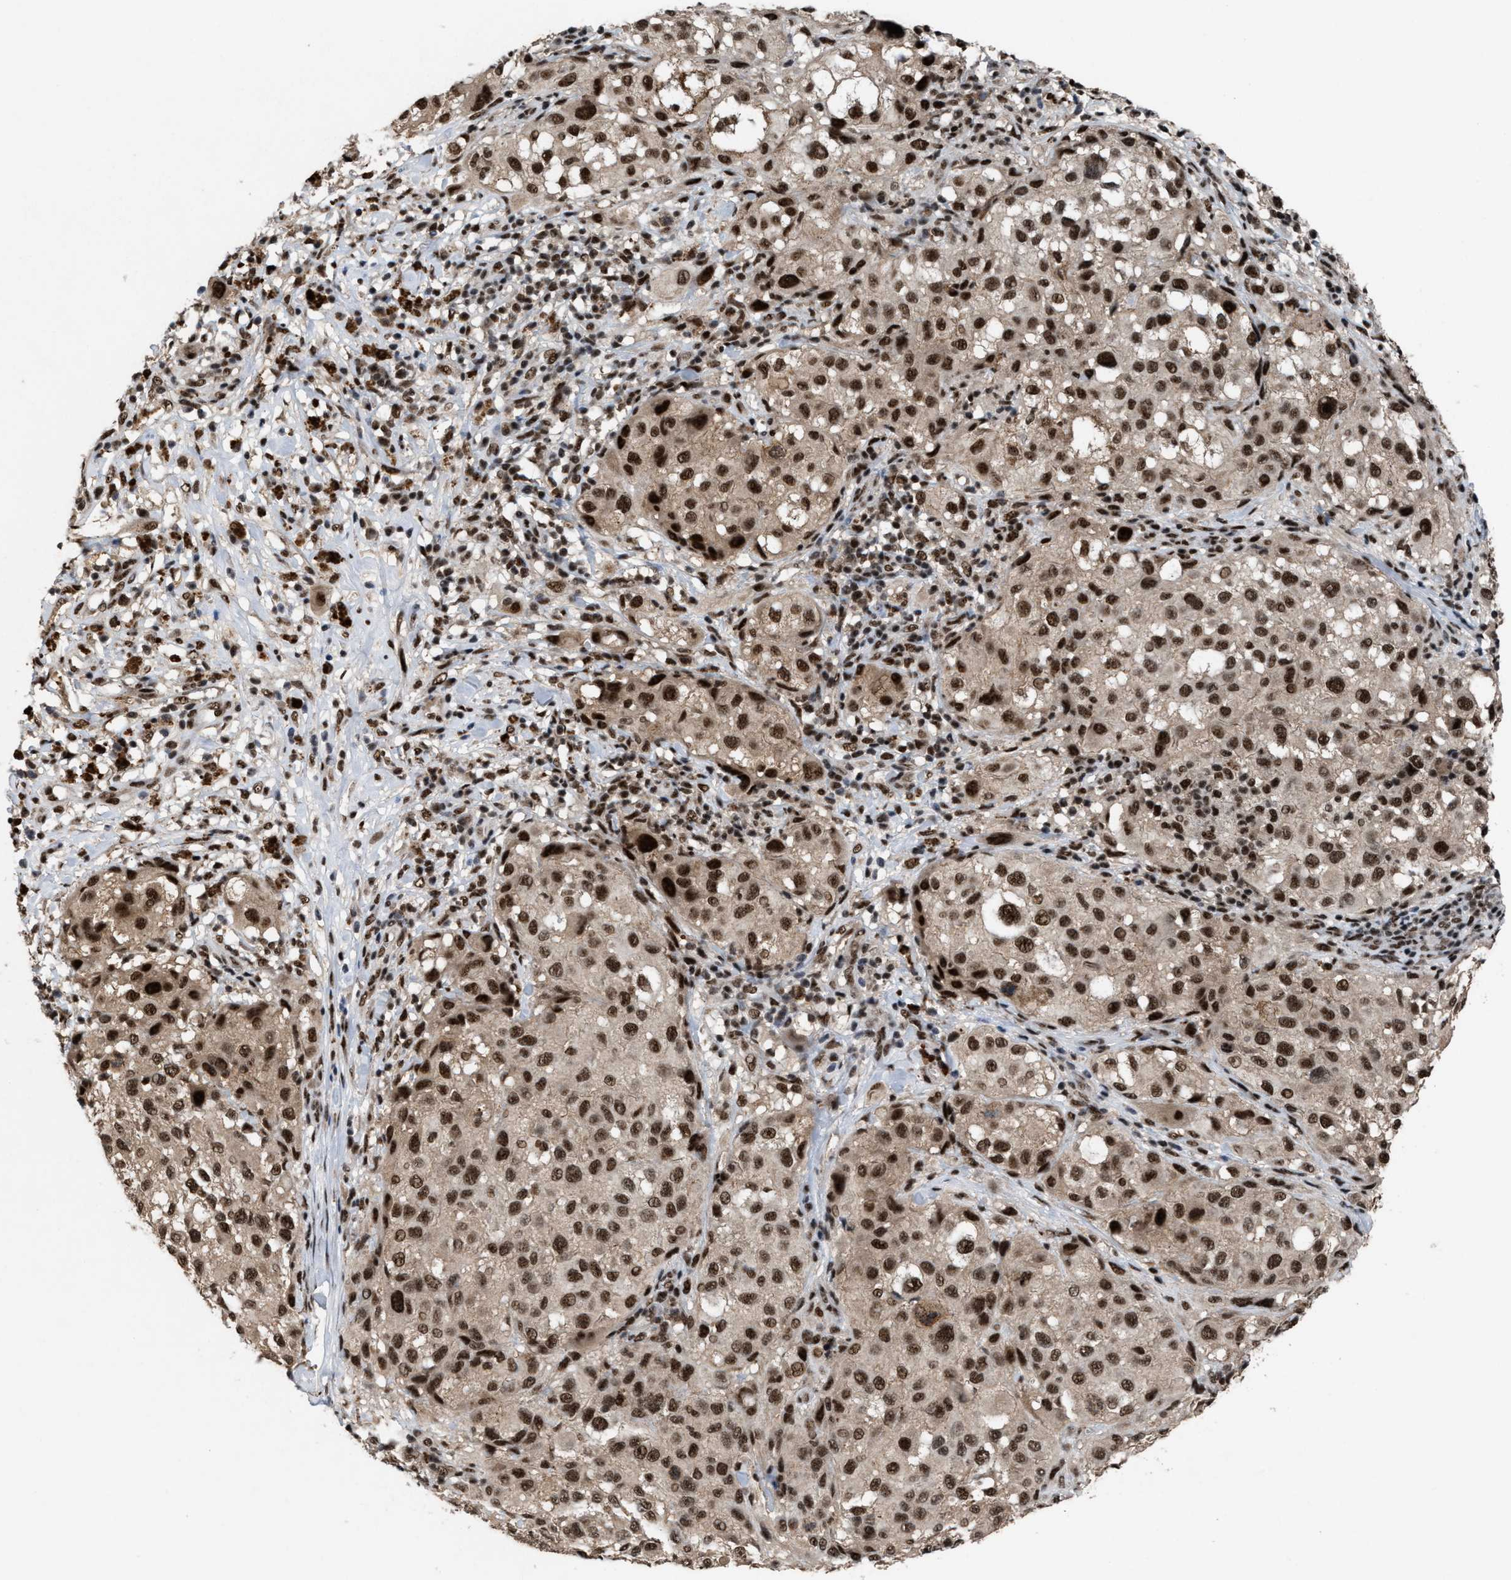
{"staining": {"intensity": "strong", "quantity": ">75%", "location": "nuclear"}, "tissue": "melanoma", "cell_type": "Tumor cells", "image_type": "cancer", "snomed": [{"axis": "morphology", "description": "Necrosis, NOS"}, {"axis": "morphology", "description": "Malignant melanoma, NOS"}, {"axis": "topography", "description": "Skin"}], "caption": "Immunohistochemistry of human melanoma exhibits high levels of strong nuclear positivity in approximately >75% of tumor cells. The staining was performed using DAB to visualize the protein expression in brown, while the nuclei were stained in blue with hematoxylin (Magnification: 20x).", "gene": "PRPF4", "patient": {"sex": "female", "age": 87}}